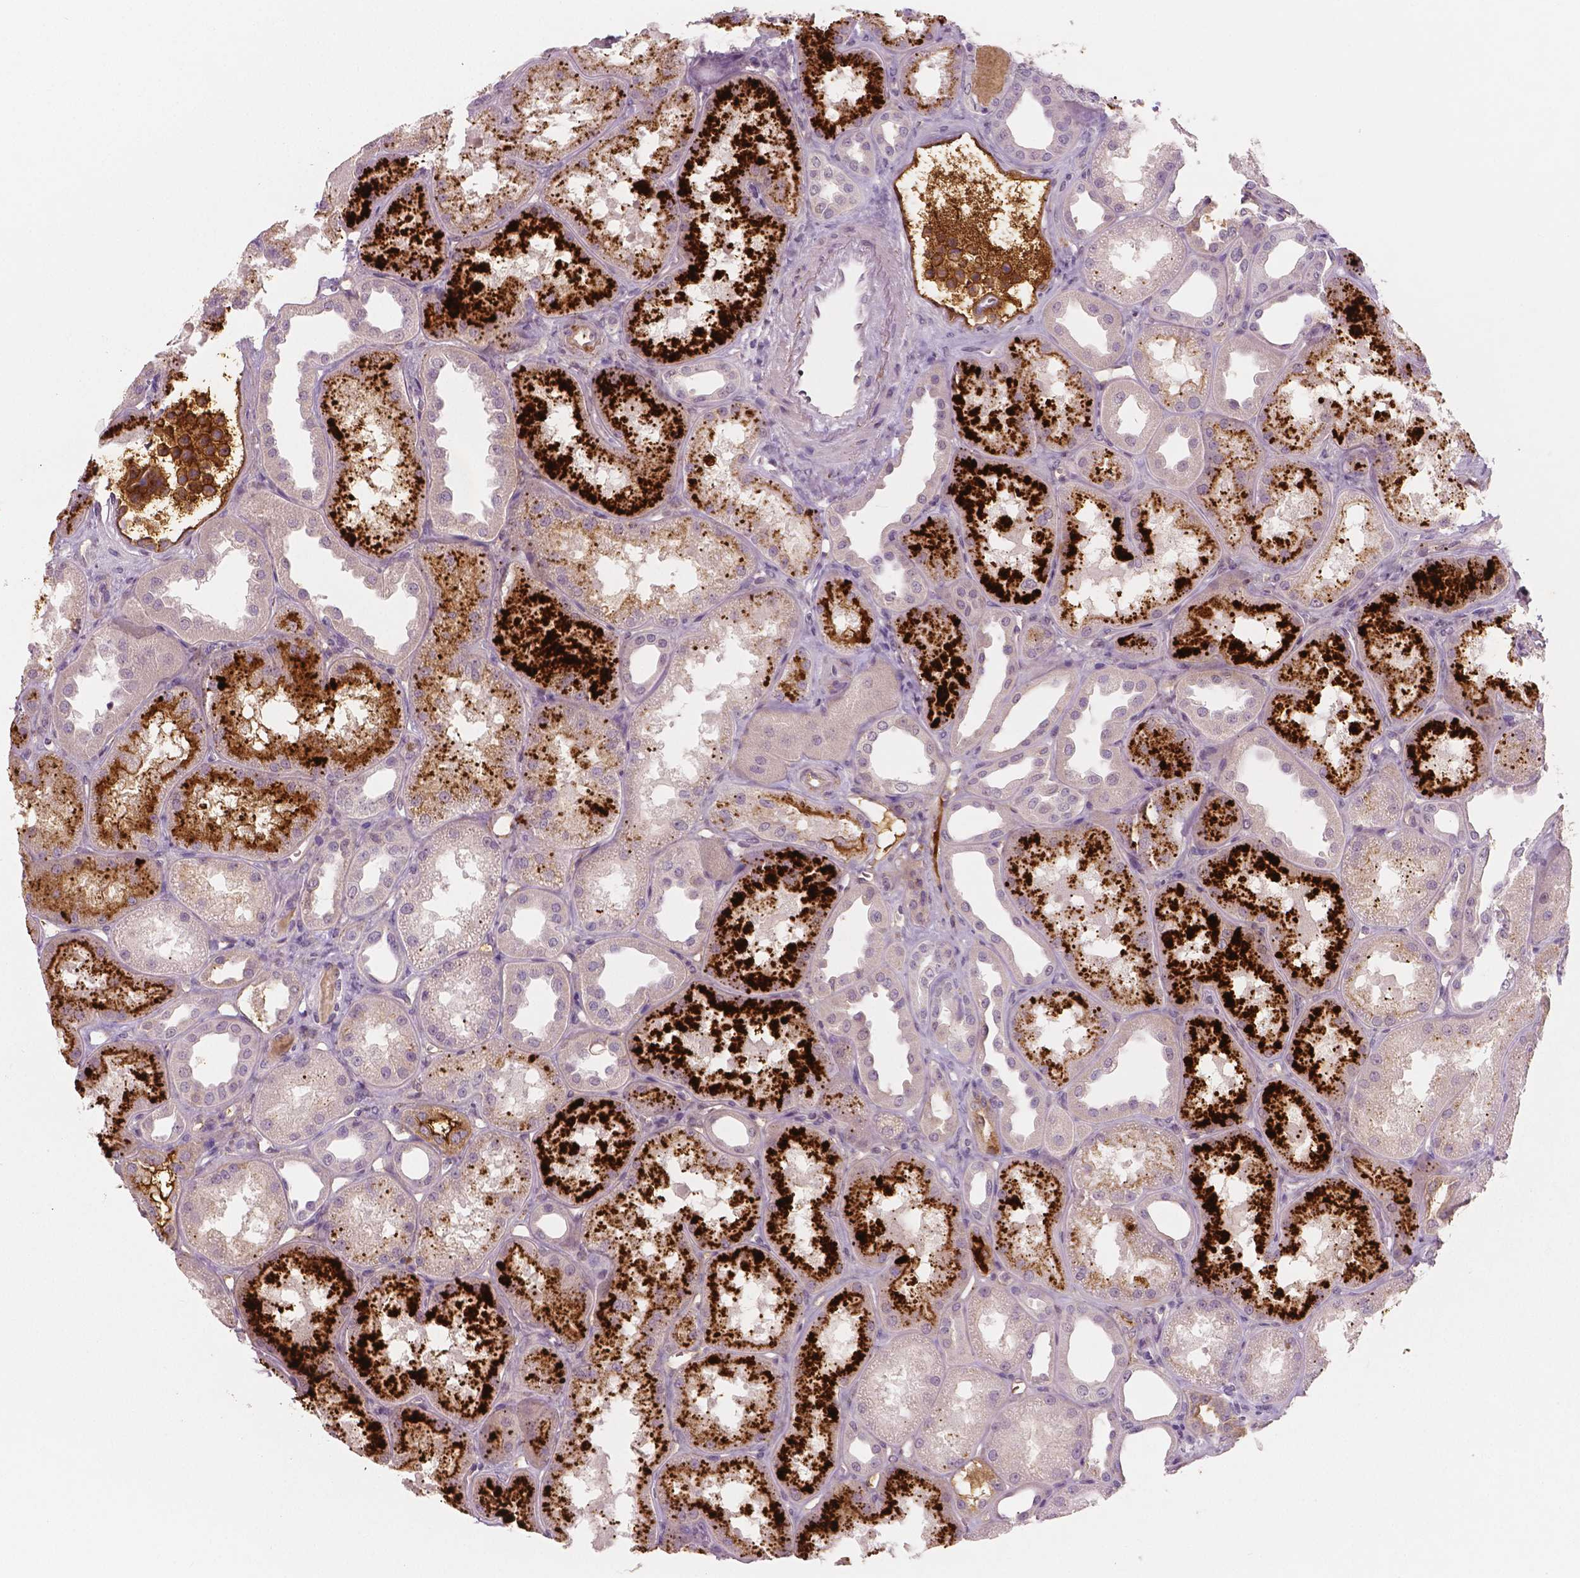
{"staining": {"intensity": "negative", "quantity": "none", "location": "none"}, "tissue": "kidney", "cell_type": "Cells in glomeruli", "image_type": "normal", "snomed": [{"axis": "morphology", "description": "Normal tissue, NOS"}, {"axis": "topography", "description": "Kidney"}], "caption": "DAB (3,3'-diaminobenzidine) immunohistochemical staining of benign kidney displays no significant positivity in cells in glomeruli.", "gene": "APOA4", "patient": {"sex": "male", "age": 61}}